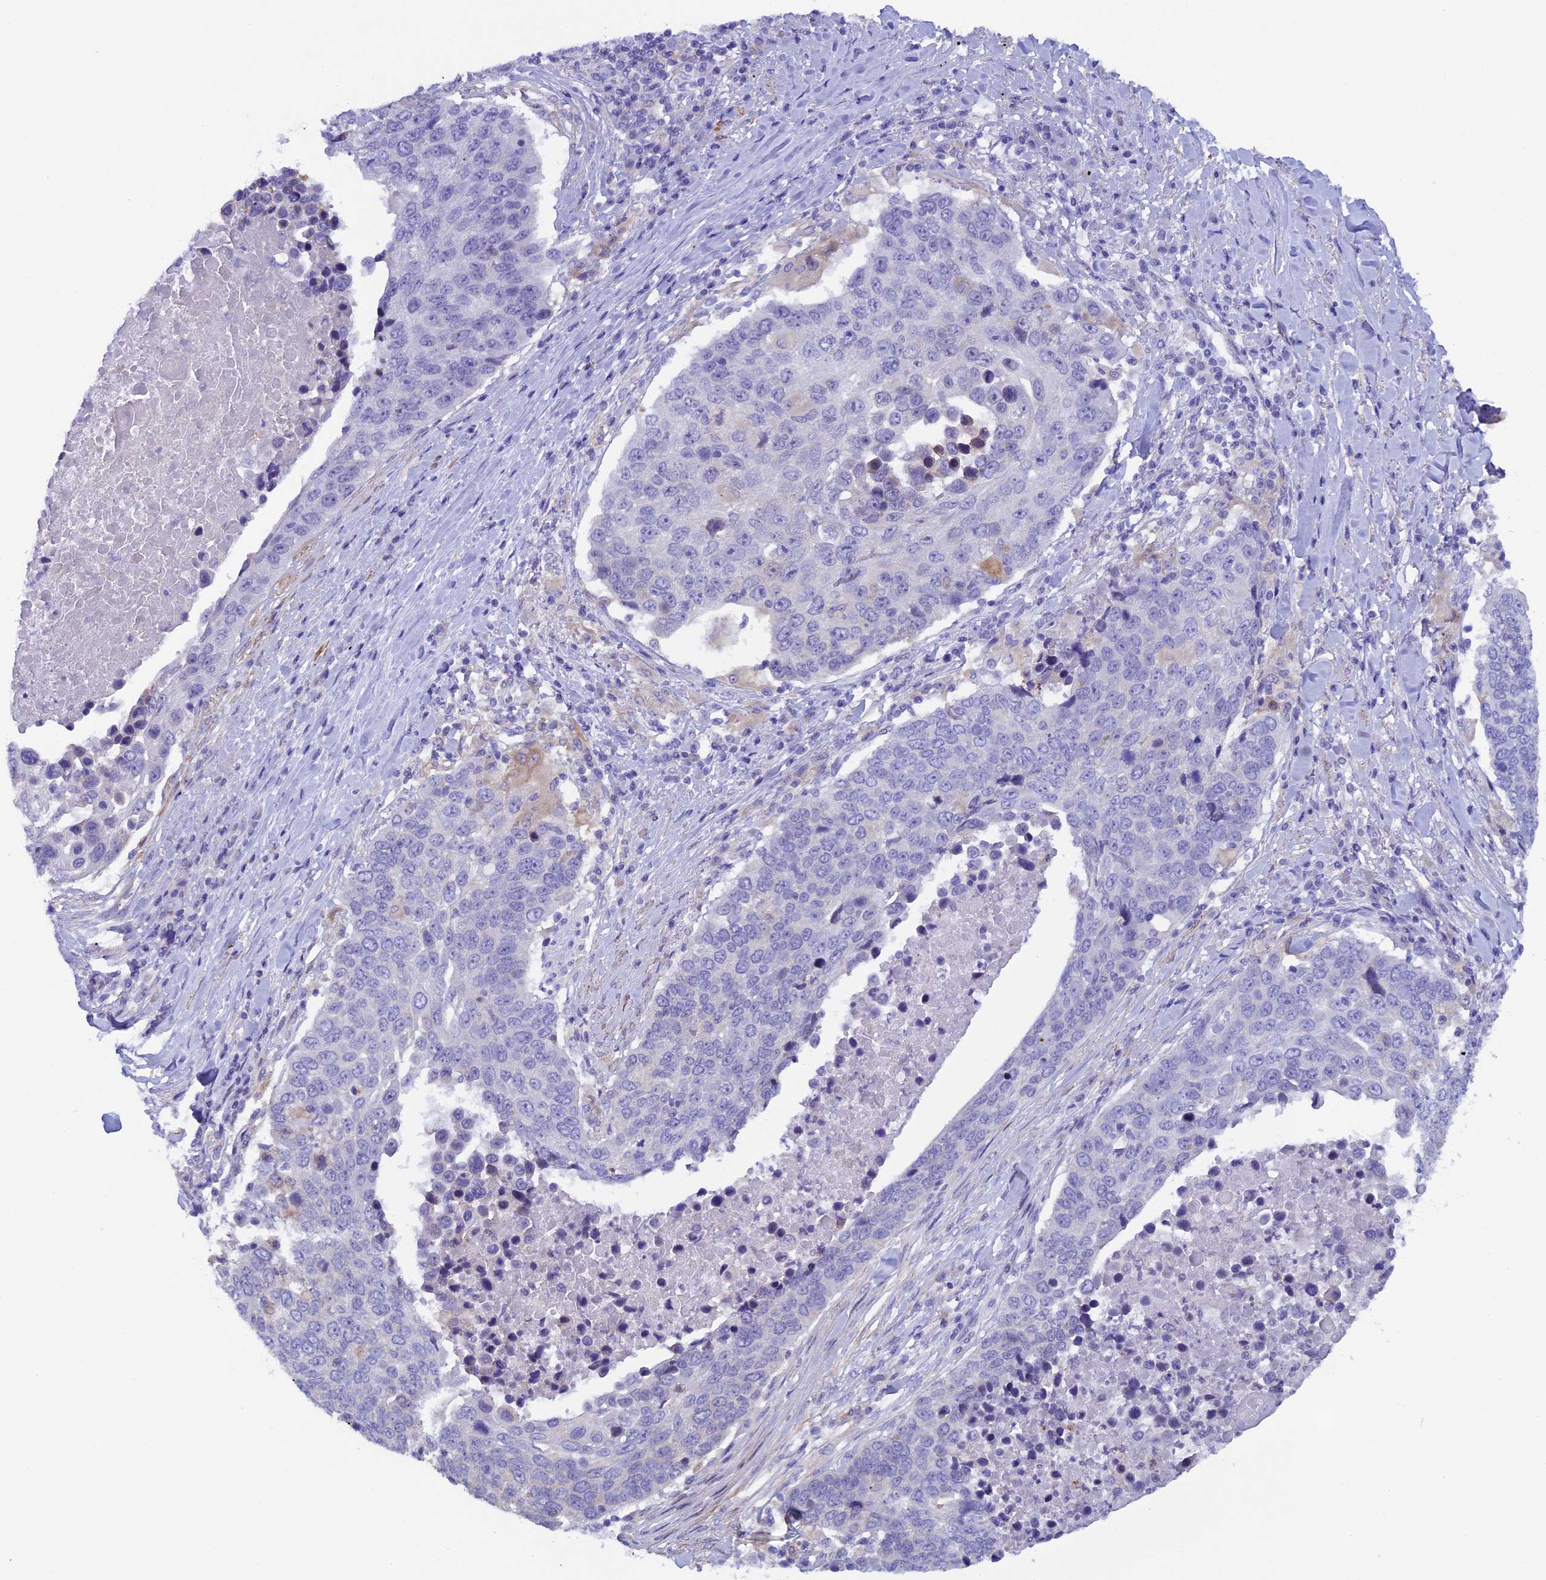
{"staining": {"intensity": "negative", "quantity": "none", "location": "none"}, "tissue": "lung cancer", "cell_type": "Tumor cells", "image_type": "cancer", "snomed": [{"axis": "morphology", "description": "Squamous cell carcinoma, NOS"}, {"axis": "topography", "description": "Lung"}], "caption": "Photomicrograph shows no significant protein positivity in tumor cells of lung cancer.", "gene": "IGSF6", "patient": {"sex": "male", "age": 66}}